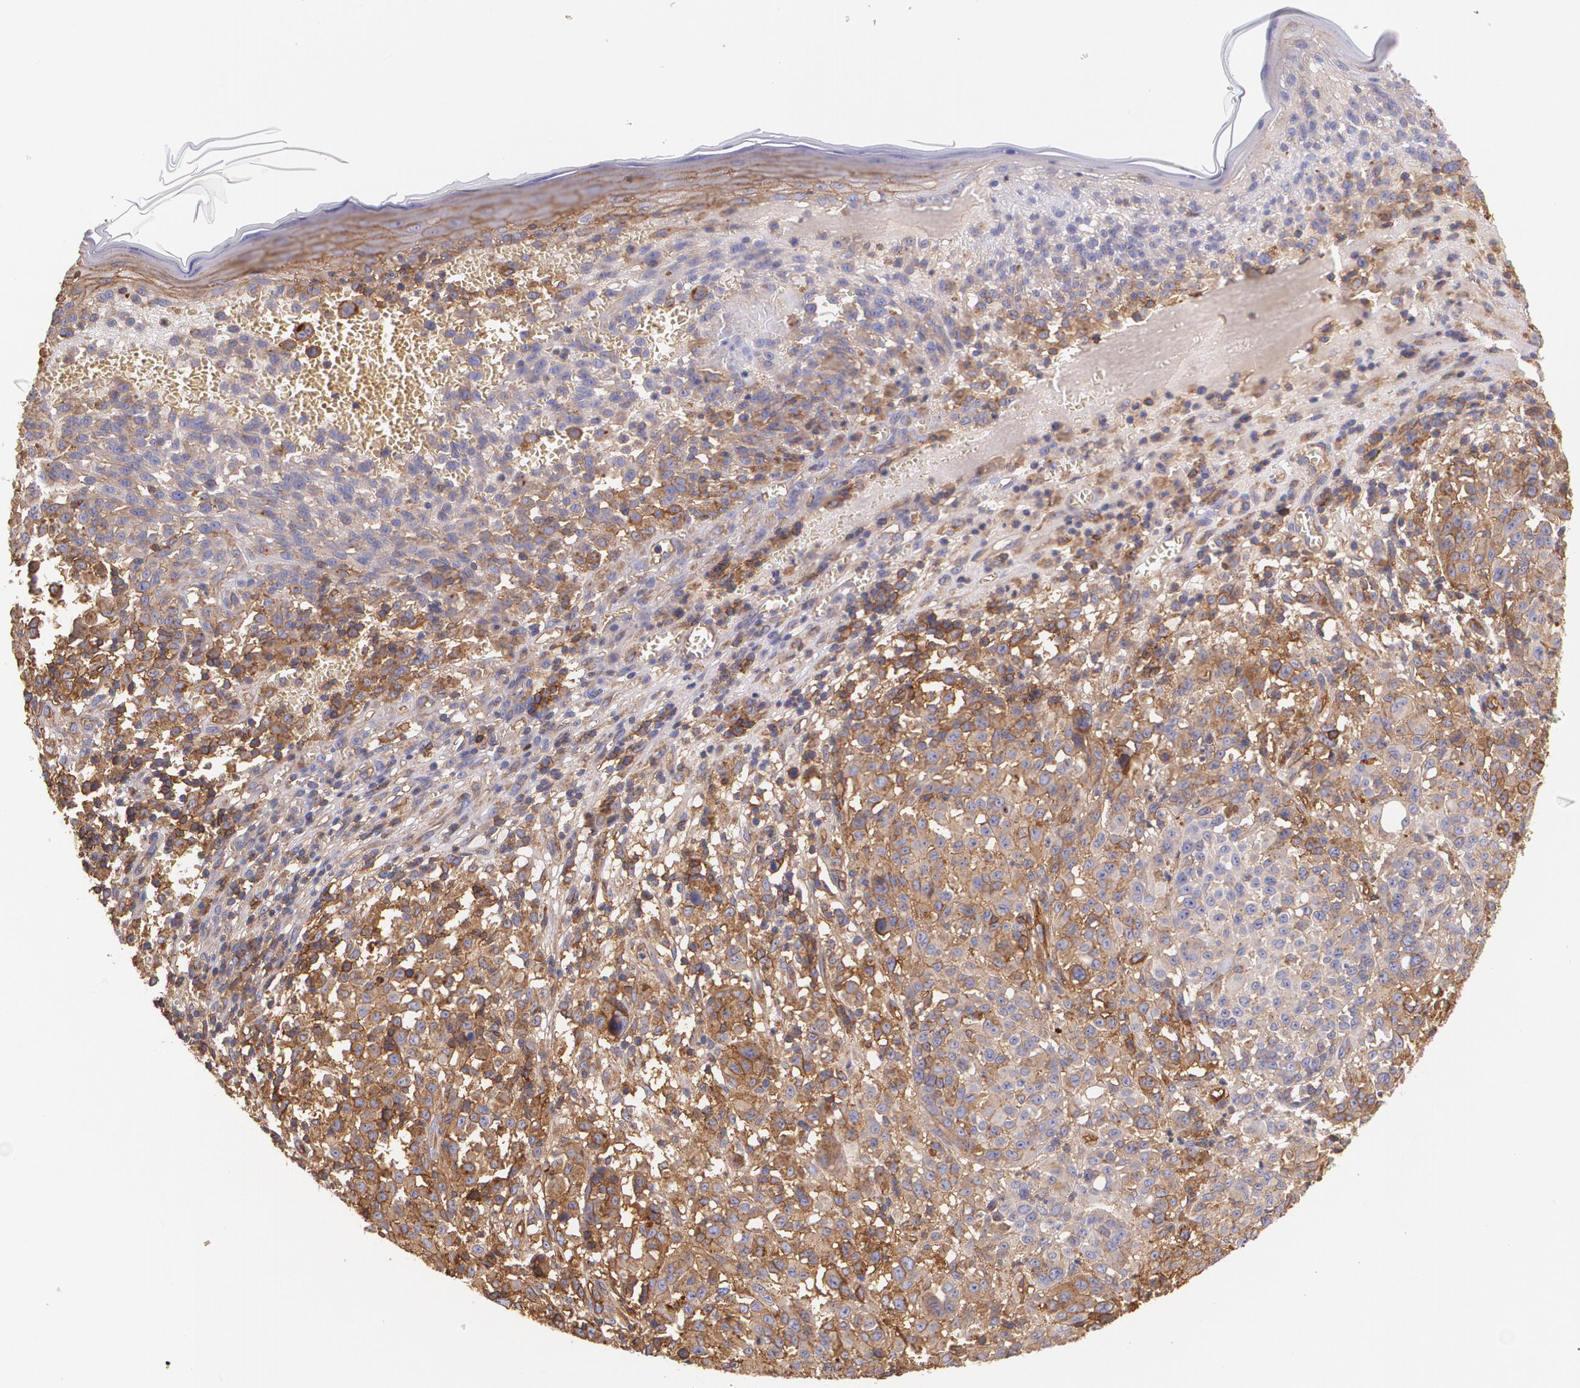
{"staining": {"intensity": "weak", "quantity": "25%-75%", "location": "cytoplasmic/membranous"}, "tissue": "melanoma", "cell_type": "Tumor cells", "image_type": "cancer", "snomed": [{"axis": "morphology", "description": "Malignant melanoma, NOS"}, {"axis": "topography", "description": "Skin"}], "caption": "Immunohistochemistry (IHC) histopathology image of human malignant melanoma stained for a protein (brown), which exhibits low levels of weak cytoplasmic/membranous staining in about 25%-75% of tumor cells.", "gene": "B2M", "patient": {"sex": "female", "age": 49}}